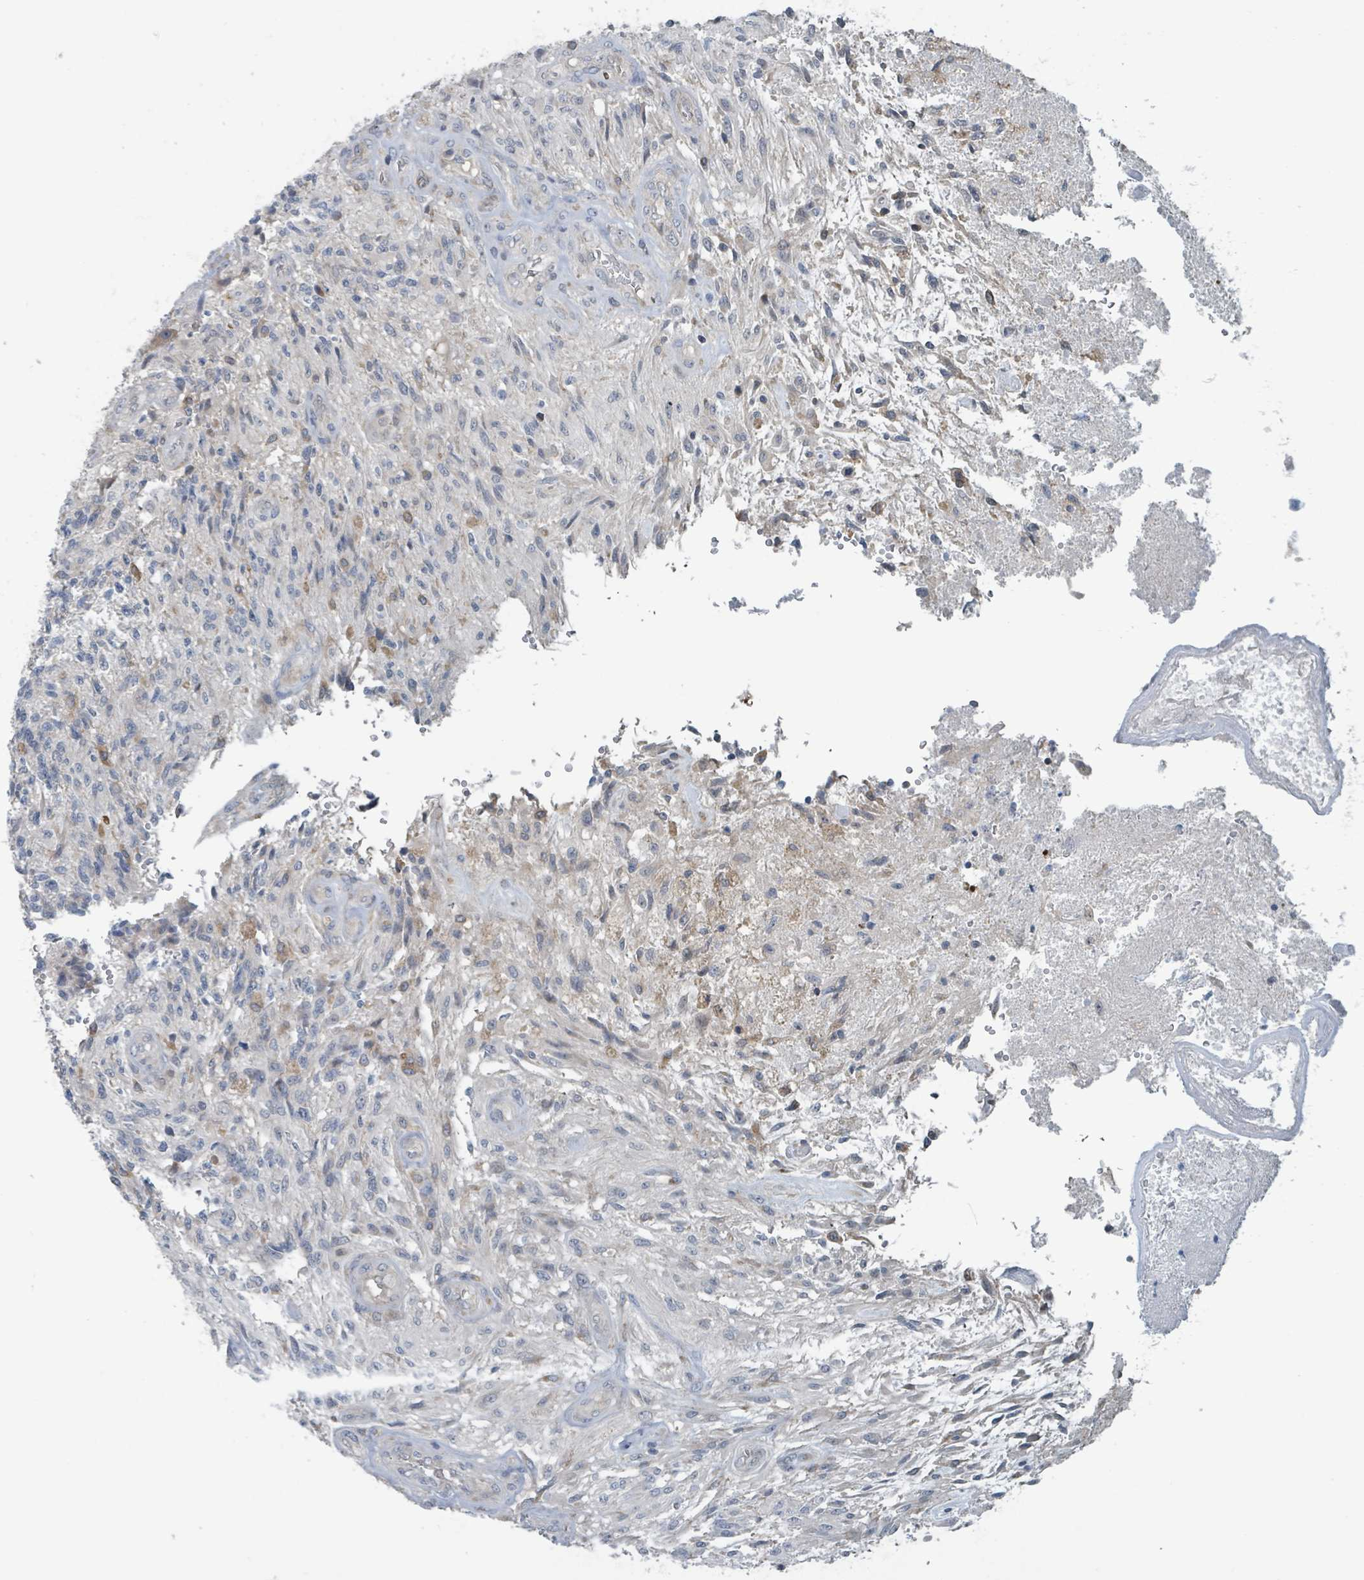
{"staining": {"intensity": "weak", "quantity": "<25%", "location": "cytoplasmic/membranous"}, "tissue": "glioma", "cell_type": "Tumor cells", "image_type": "cancer", "snomed": [{"axis": "morphology", "description": "Glioma, malignant, High grade"}, {"axis": "topography", "description": "Brain"}], "caption": "An image of human glioma is negative for staining in tumor cells.", "gene": "ACBD4", "patient": {"sex": "male", "age": 56}}